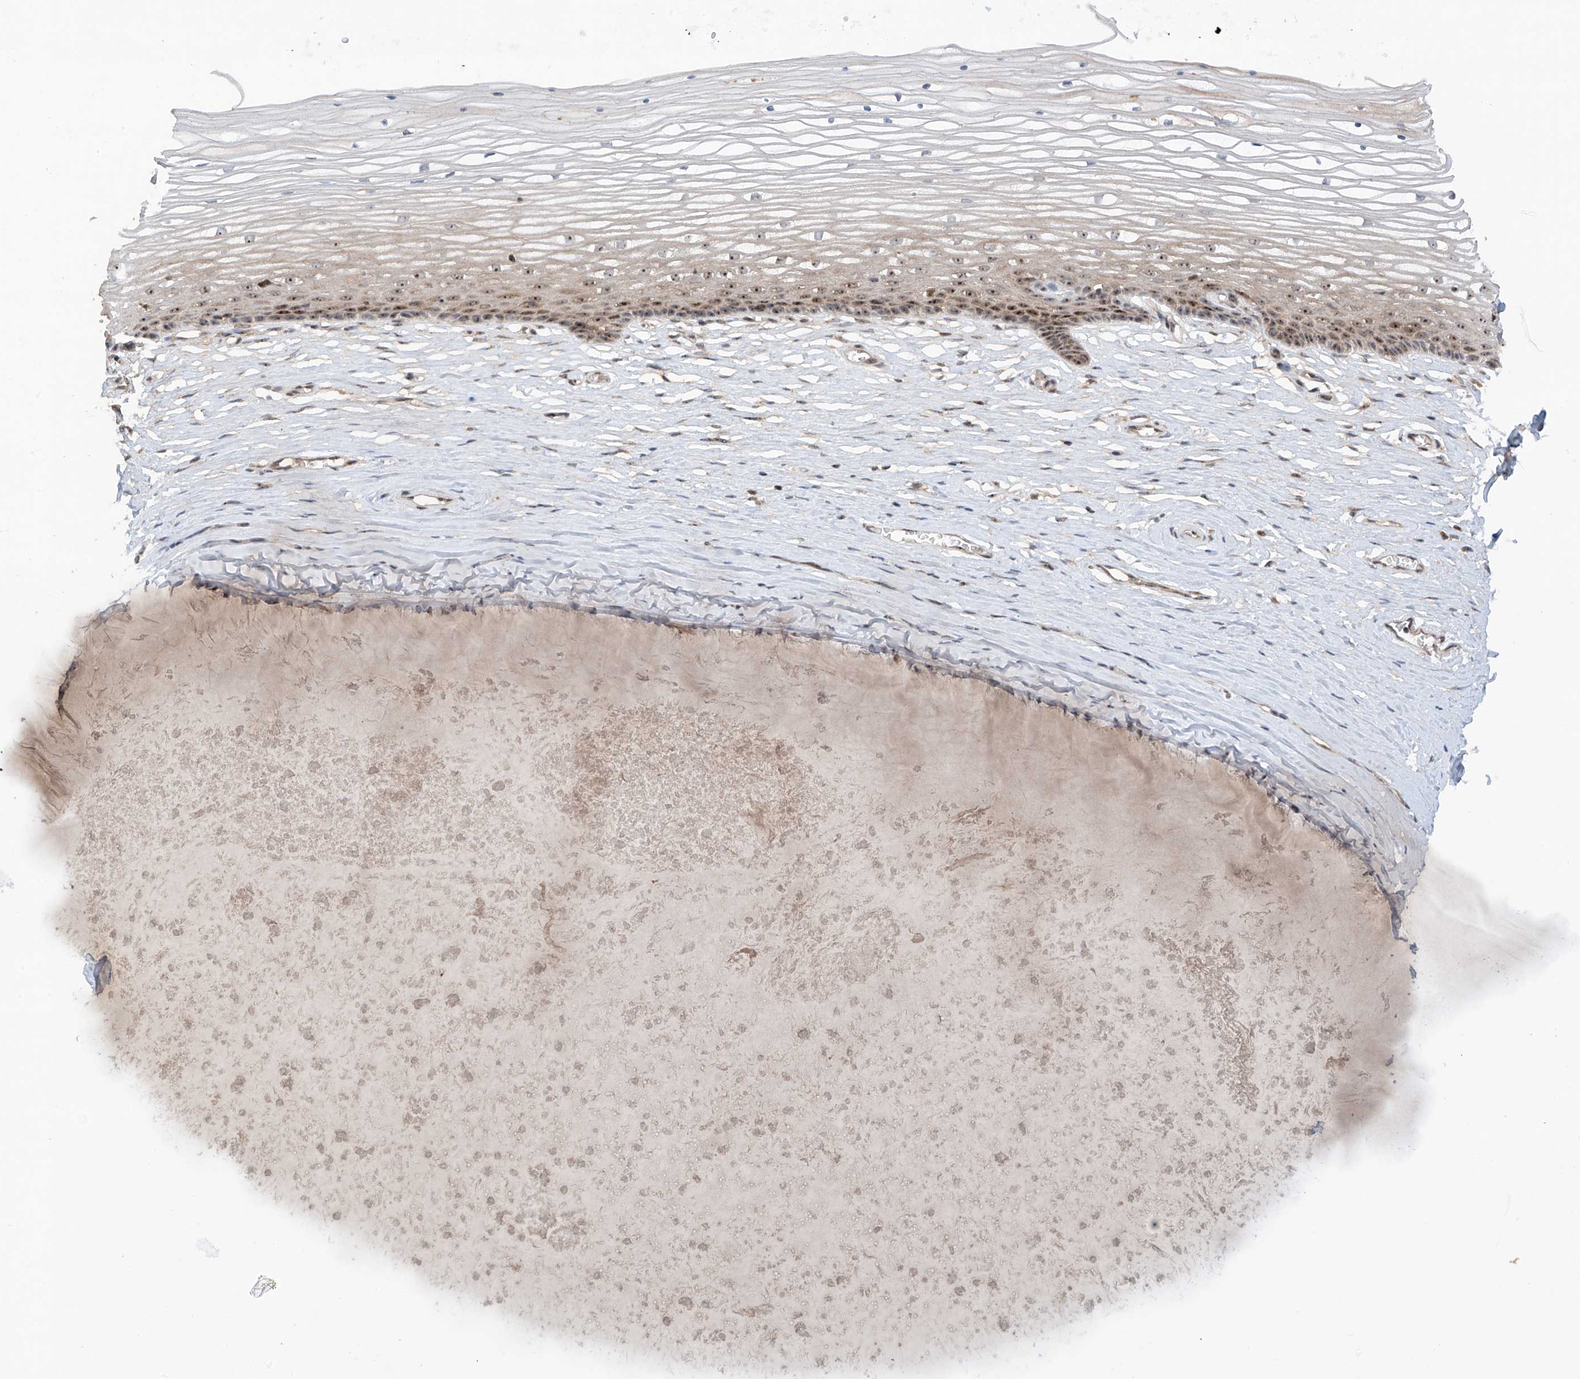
{"staining": {"intensity": "moderate", "quantity": "25%-75%", "location": "nuclear"}, "tissue": "vagina", "cell_type": "Squamous epithelial cells", "image_type": "normal", "snomed": [{"axis": "morphology", "description": "Normal tissue, NOS"}, {"axis": "topography", "description": "Vagina"}, {"axis": "topography", "description": "Cervix"}], "caption": "IHC staining of normal vagina, which exhibits medium levels of moderate nuclear expression in approximately 25%-75% of squamous epithelial cells indicating moderate nuclear protein positivity. The staining was performed using DAB (3,3'-diaminobenzidine) (brown) for protein detection and nuclei were counterstained in hematoxylin (blue).", "gene": "C1orf131", "patient": {"sex": "female", "age": 40}}